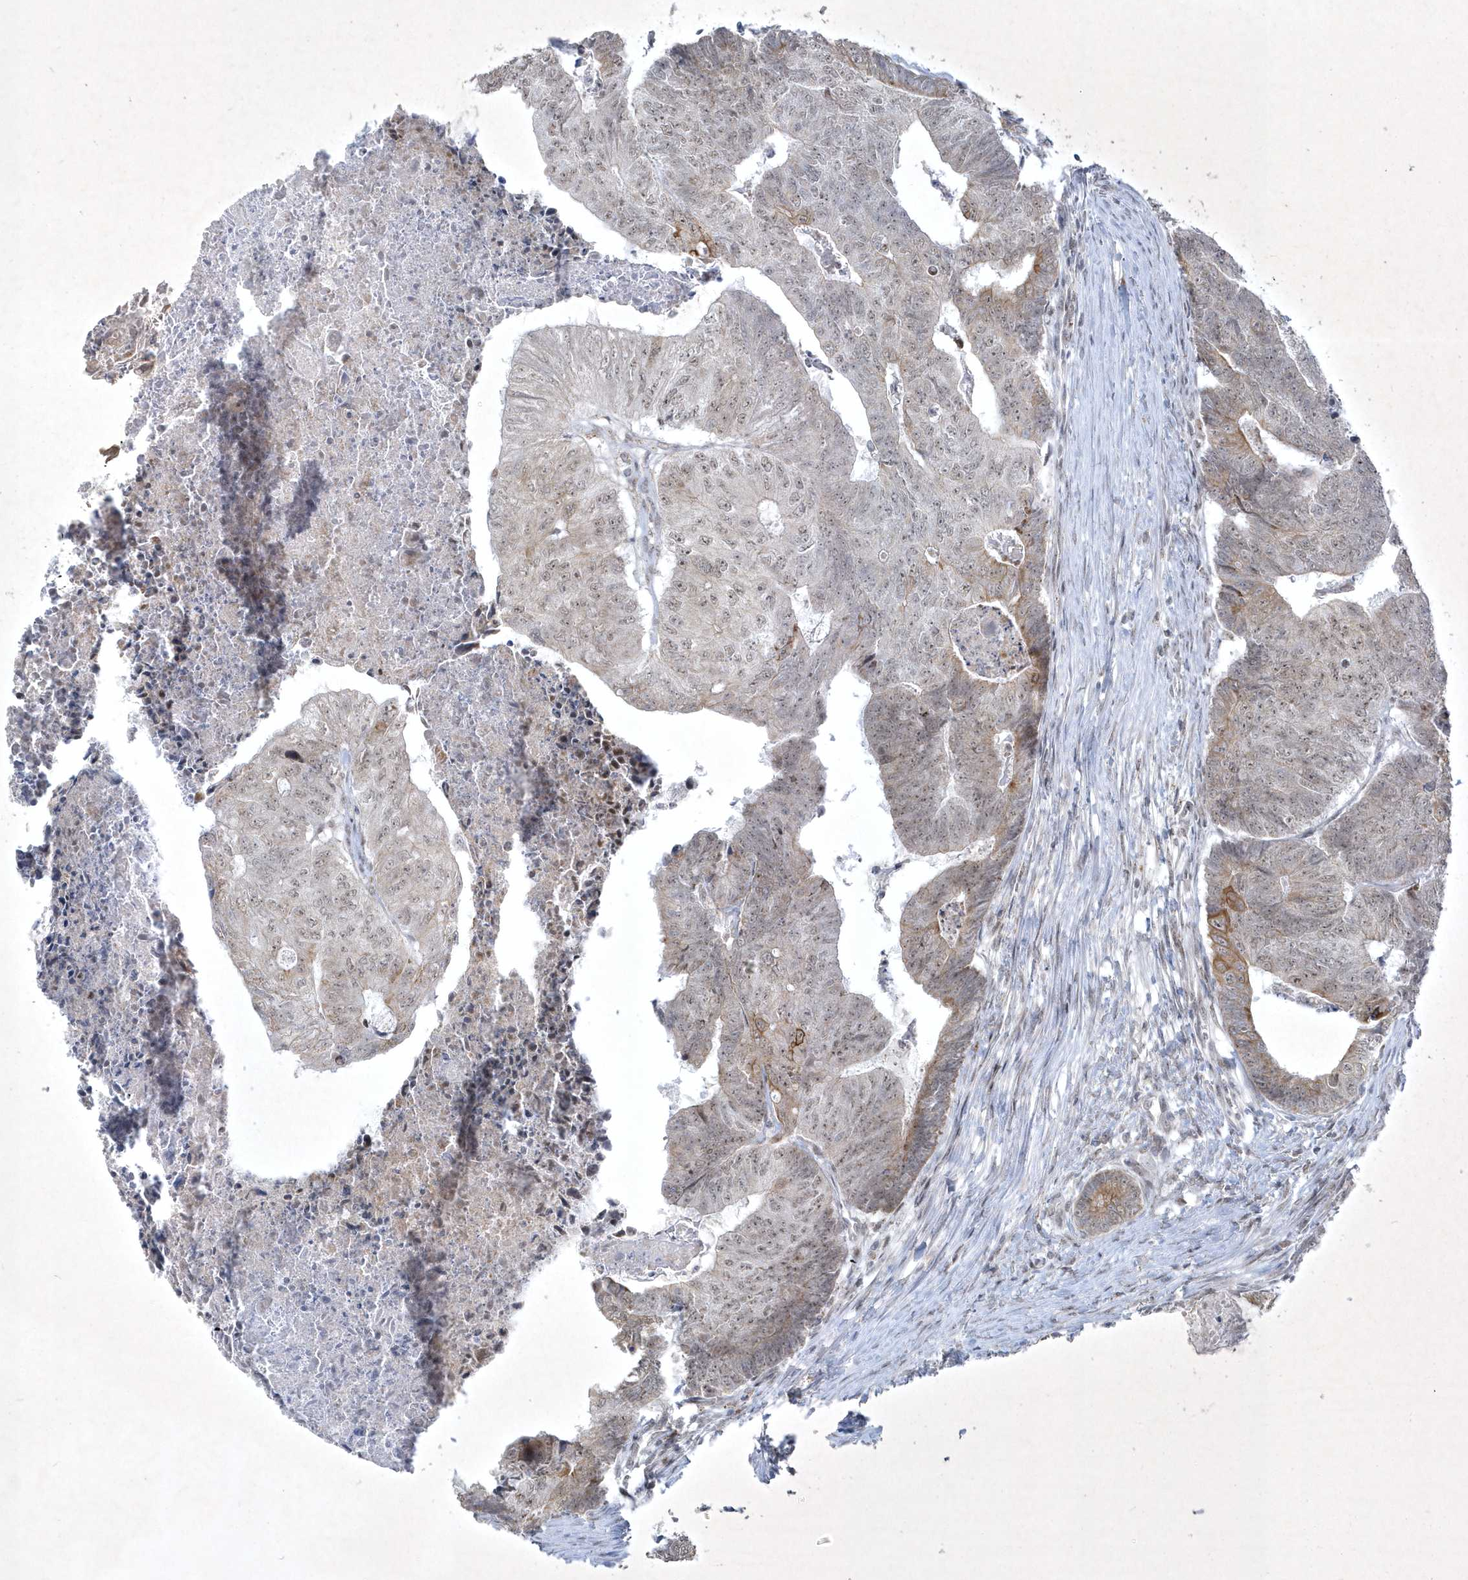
{"staining": {"intensity": "weak", "quantity": "25%-75%", "location": "nuclear"}, "tissue": "colorectal cancer", "cell_type": "Tumor cells", "image_type": "cancer", "snomed": [{"axis": "morphology", "description": "Adenocarcinoma, NOS"}, {"axis": "topography", "description": "Colon"}], "caption": "A brown stain labels weak nuclear positivity of a protein in colorectal cancer (adenocarcinoma) tumor cells. (IHC, brightfield microscopy, high magnification).", "gene": "ZBTB9", "patient": {"sex": "female", "age": 67}}